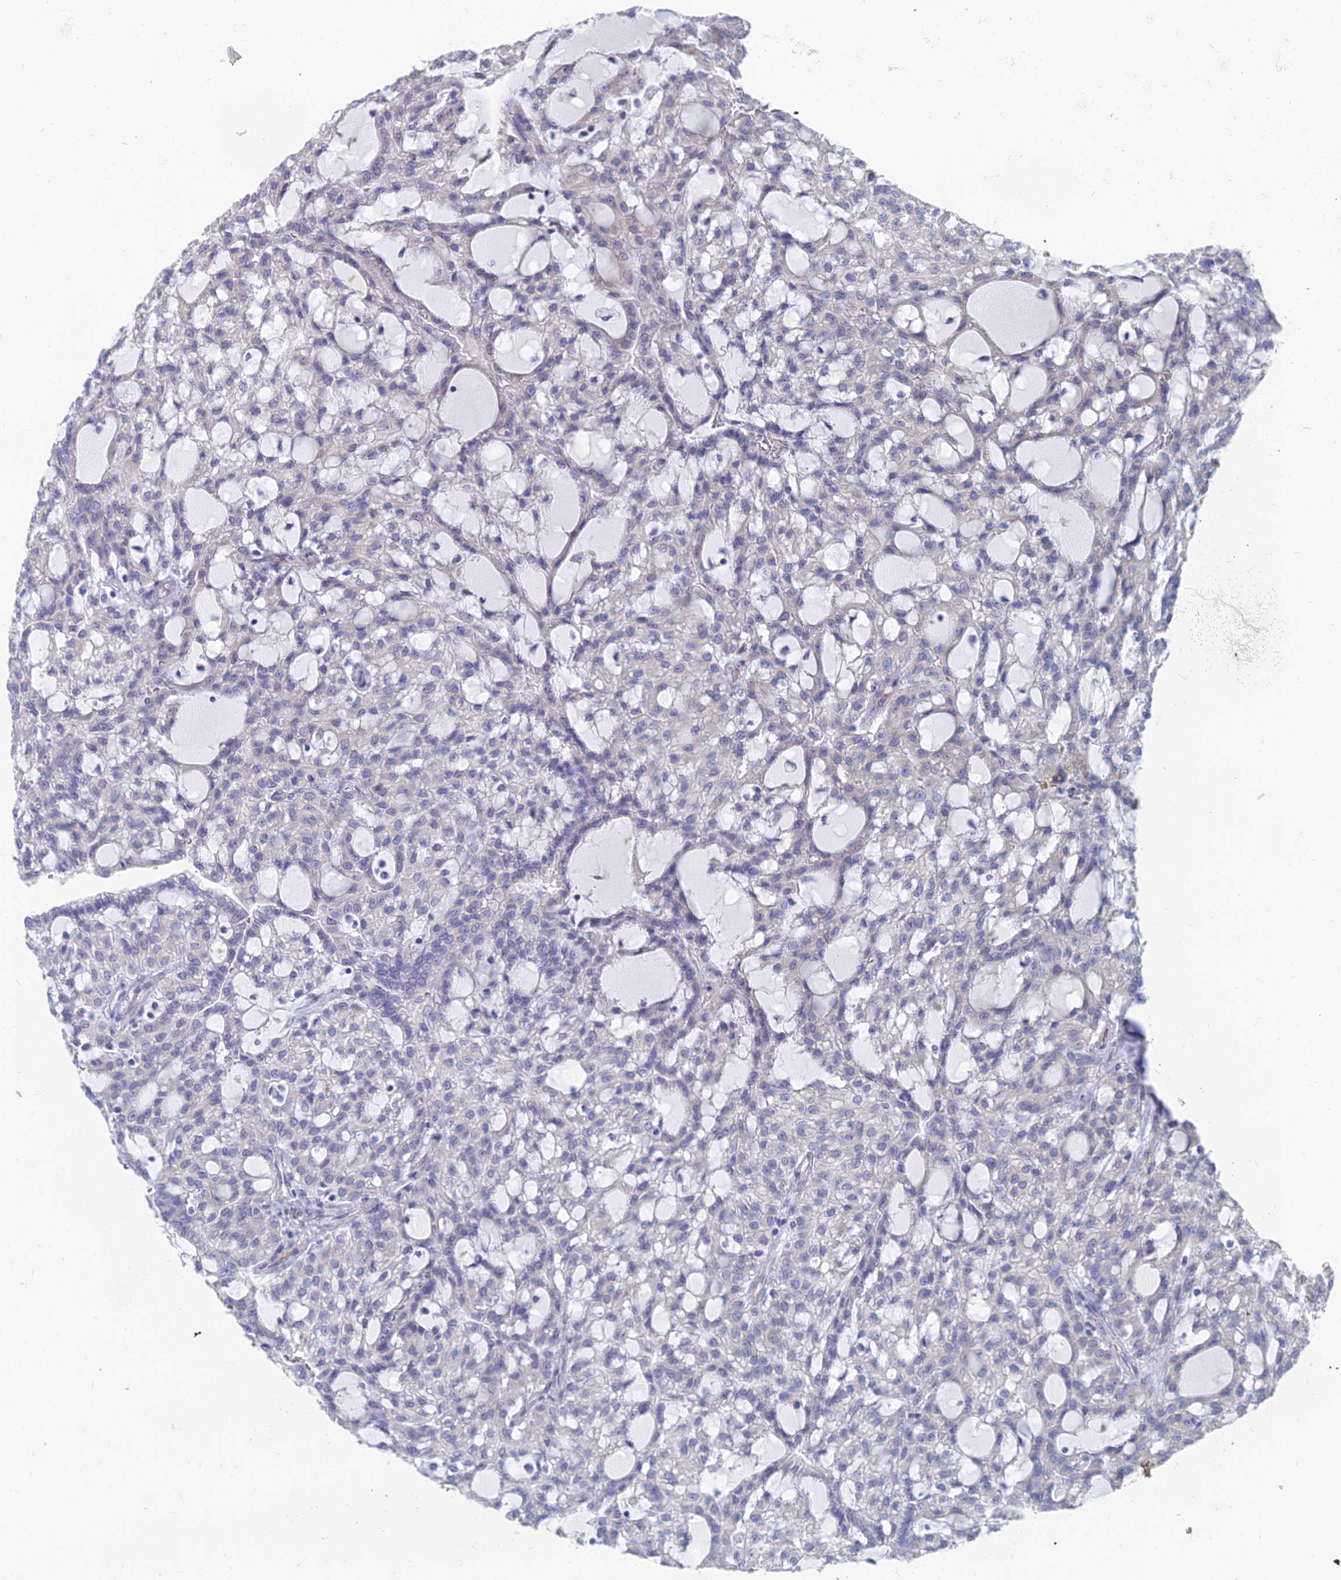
{"staining": {"intensity": "negative", "quantity": "none", "location": "none"}, "tissue": "renal cancer", "cell_type": "Tumor cells", "image_type": "cancer", "snomed": [{"axis": "morphology", "description": "Adenocarcinoma, NOS"}, {"axis": "topography", "description": "Kidney"}], "caption": "Immunohistochemistry (IHC) micrograph of renal cancer stained for a protein (brown), which displays no expression in tumor cells.", "gene": "TNNT3", "patient": {"sex": "male", "age": 63}}